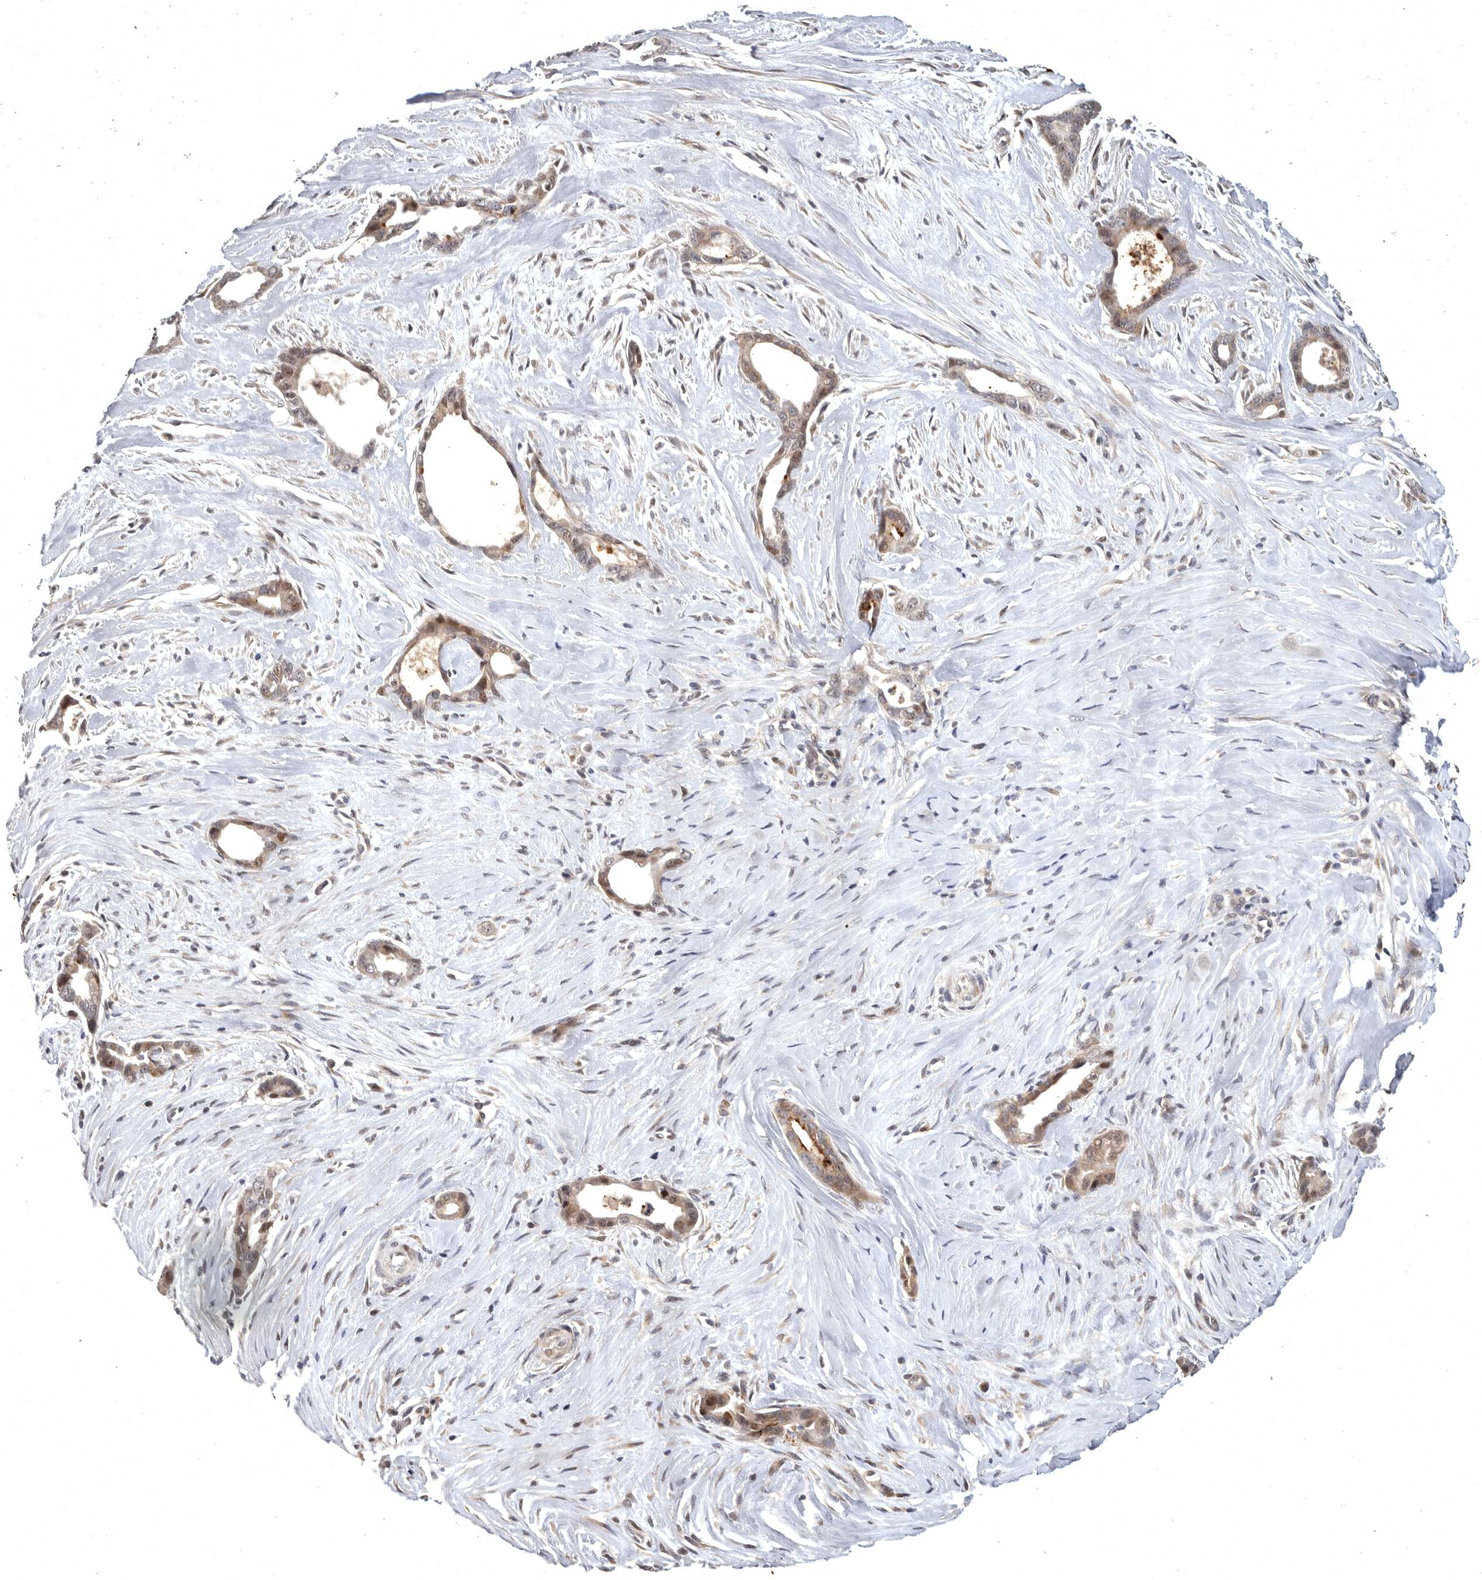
{"staining": {"intensity": "weak", "quantity": ">75%", "location": "cytoplasmic/membranous,nuclear"}, "tissue": "liver cancer", "cell_type": "Tumor cells", "image_type": "cancer", "snomed": [{"axis": "morphology", "description": "Cholangiocarcinoma"}, {"axis": "topography", "description": "Liver"}], "caption": "This is an image of immunohistochemistry (IHC) staining of liver cholangiocarcinoma, which shows weak positivity in the cytoplasmic/membranous and nuclear of tumor cells.", "gene": "MAN2A1", "patient": {"sex": "female", "age": 55}}